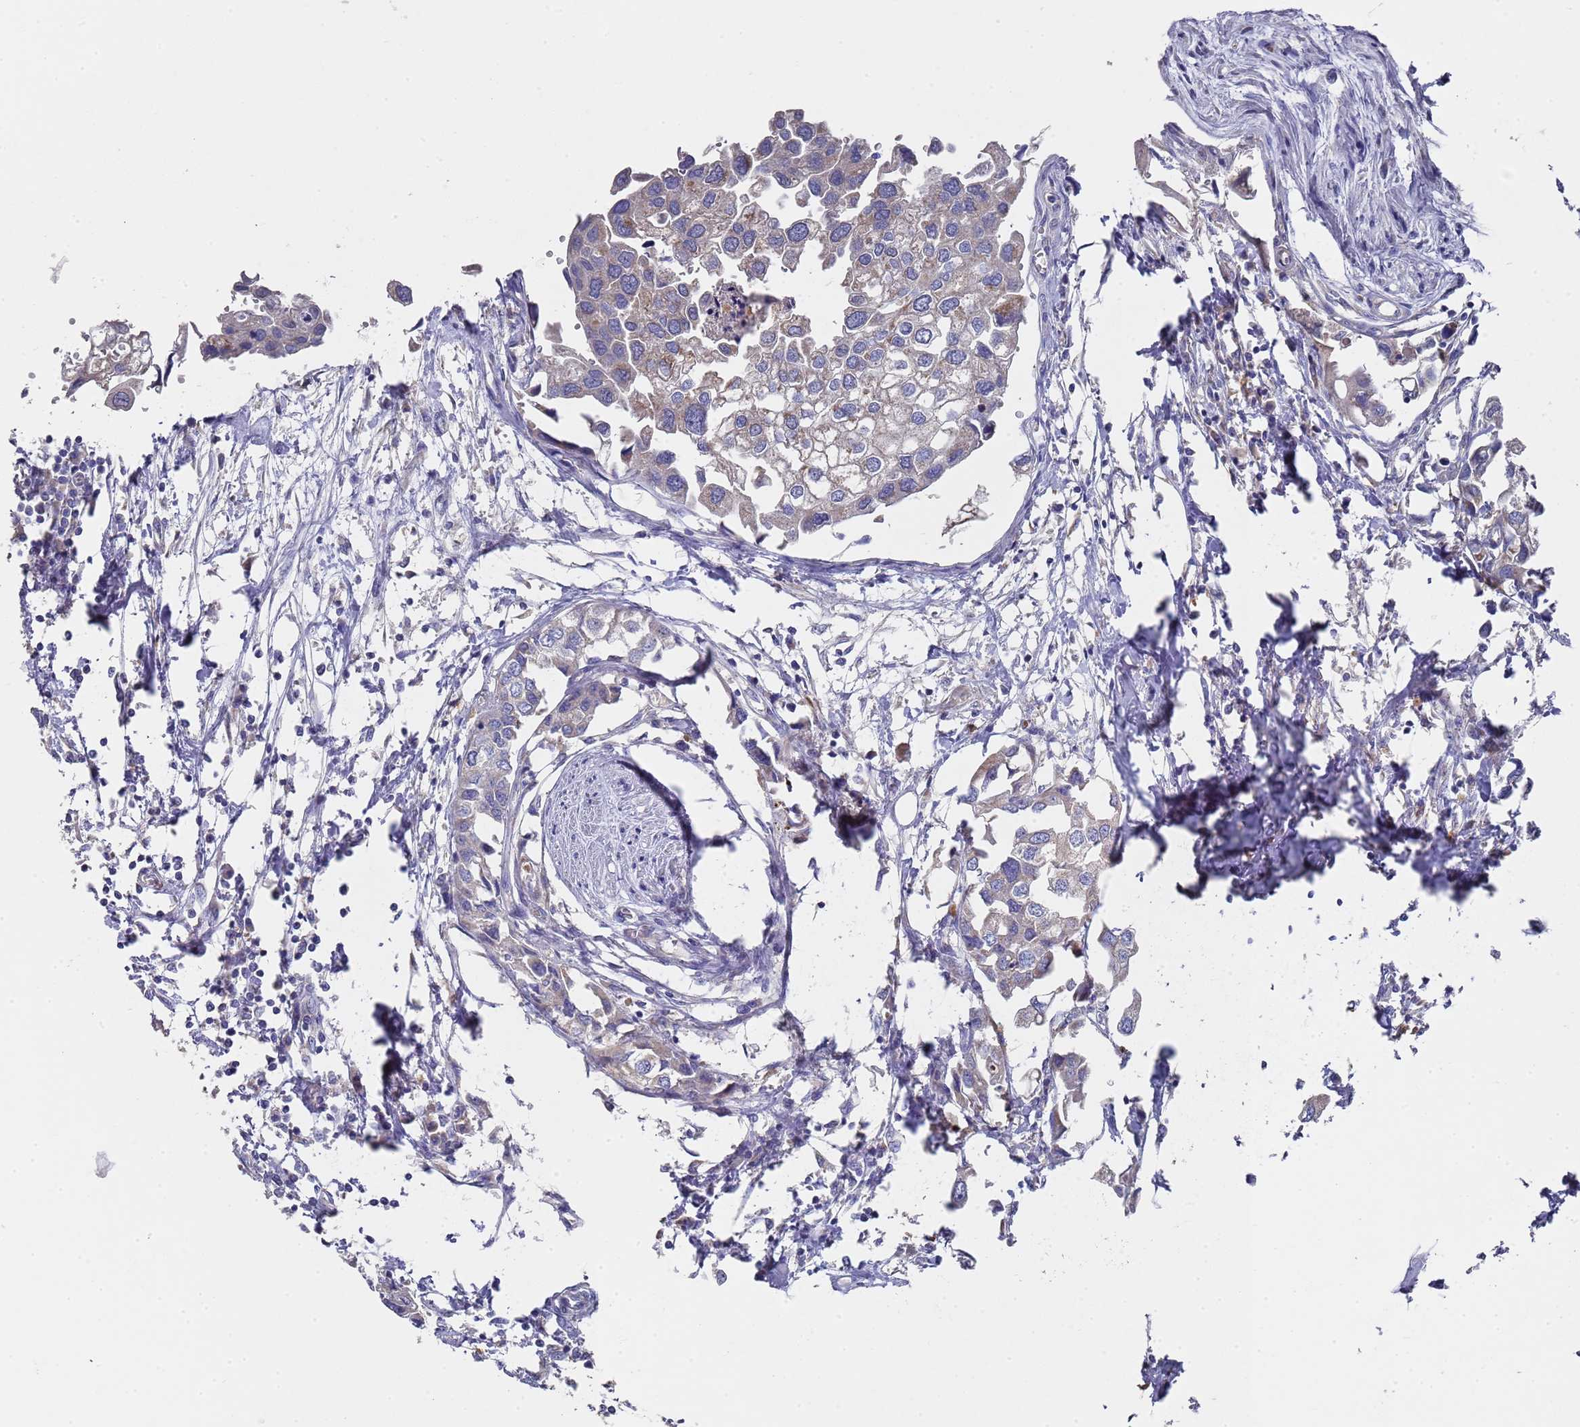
{"staining": {"intensity": "weak", "quantity": "<25%", "location": "cytoplasmic/membranous"}, "tissue": "urothelial cancer", "cell_type": "Tumor cells", "image_type": "cancer", "snomed": [{"axis": "morphology", "description": "Urothelial carcinoma, High grade"}, {"axis": "topography", "description": "Urinary bladder"}], "caption": "A high-resolution histopathology image shows IHC staining of urothelial carcinoma (high-grade), which displays no significant staining in tumor cells. (DAB (3,3'-diaminobenzidine) immunohistochemistry, high magnification).", "gene": "NPEPPS", "patient": {"sex": "male", "age": 64}}